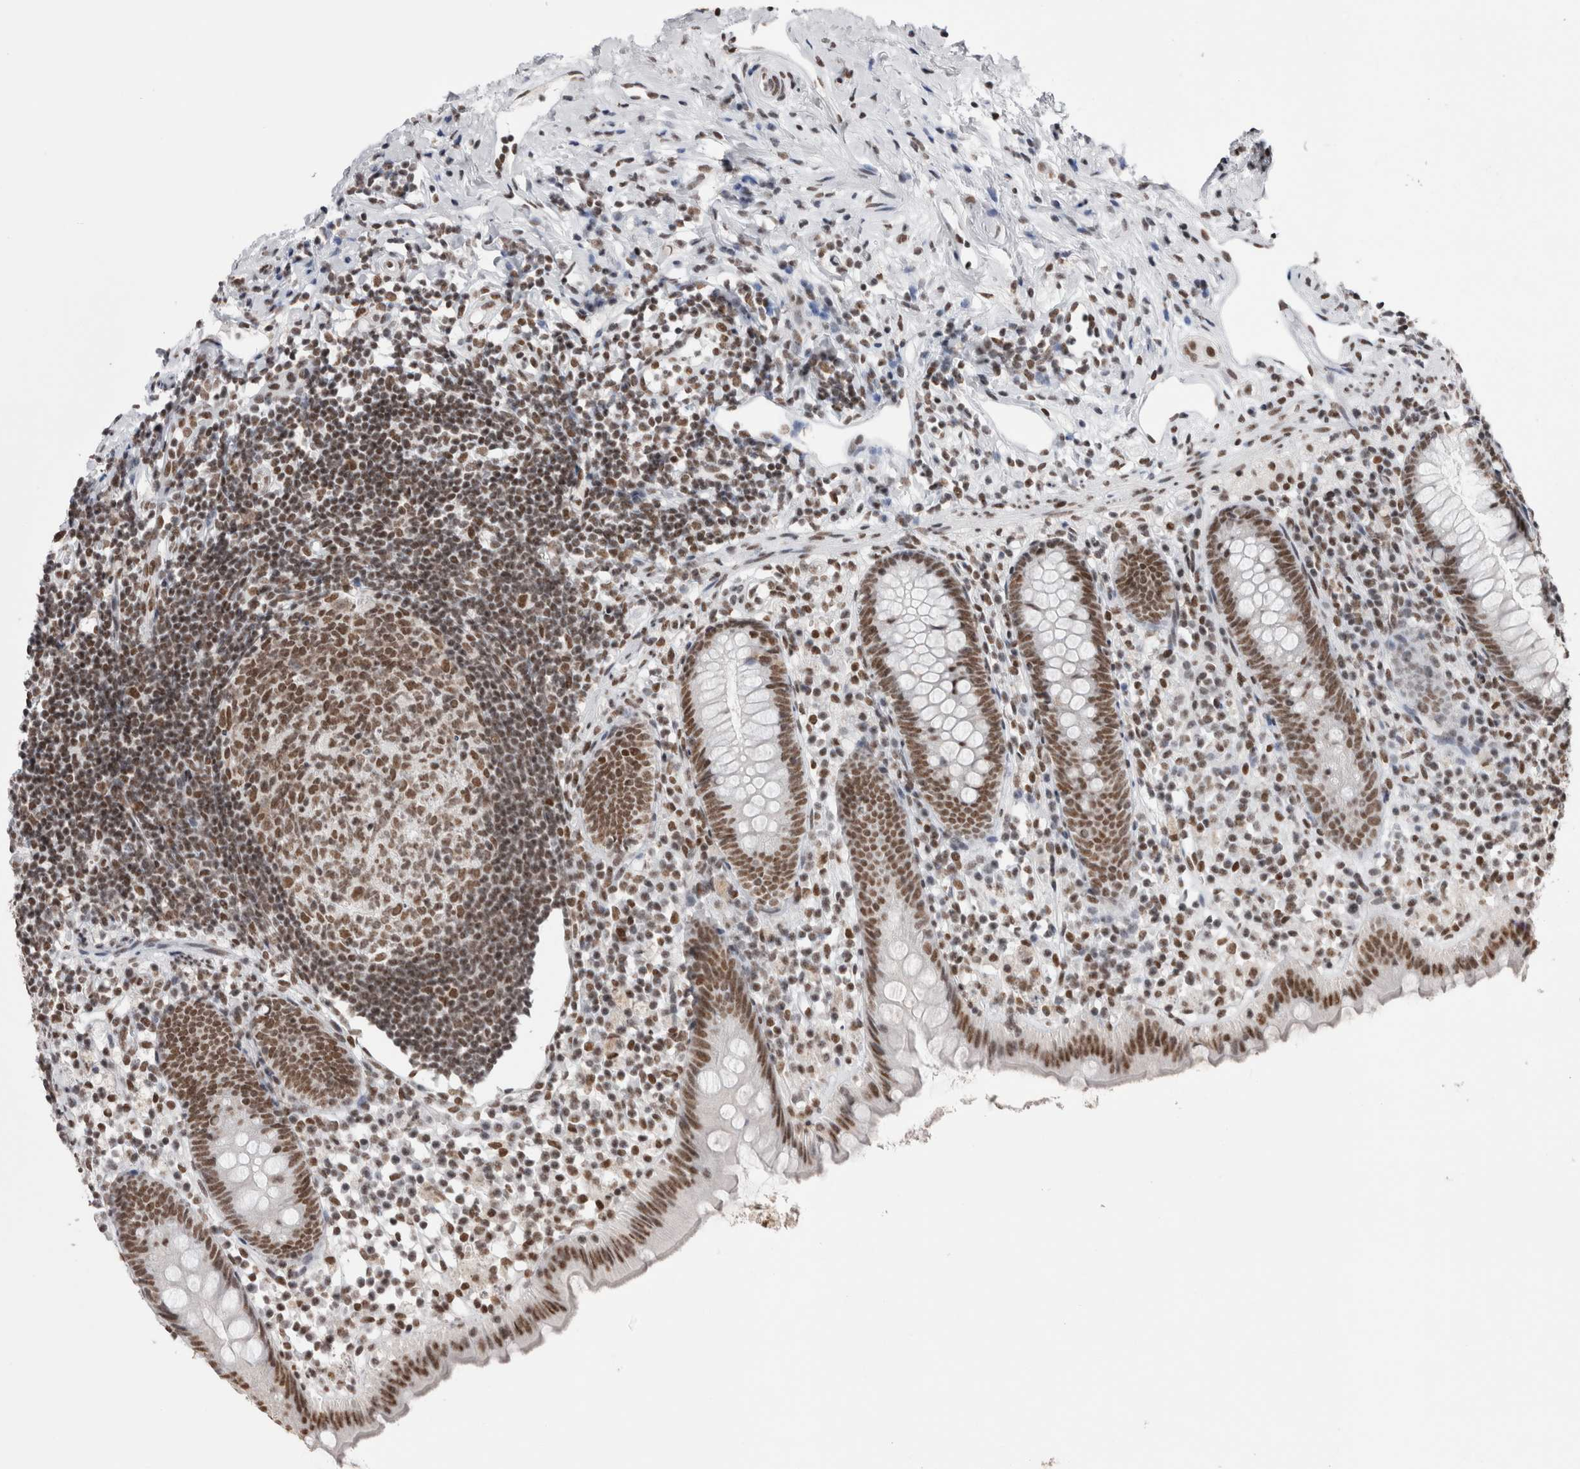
{"staining": {"intensity": "moderate", "quantity": ">75%", "location": "nuclear"}, "tissue": "appendix", "cell_type": "Glandular cells", "image_type": "normal", "snomed": [{"axis": "morphology", "description": "Normal tissue, NOS"}, {"axis": "topography", "description": "Appendix"}], "caption": "Human appendix stained for a protein (brown) reveals moderate nuclear positive expression in approximately >75% of glandular cells.", "gene": "SMC1A", "patient": {"sex": "female", "age": 20}}